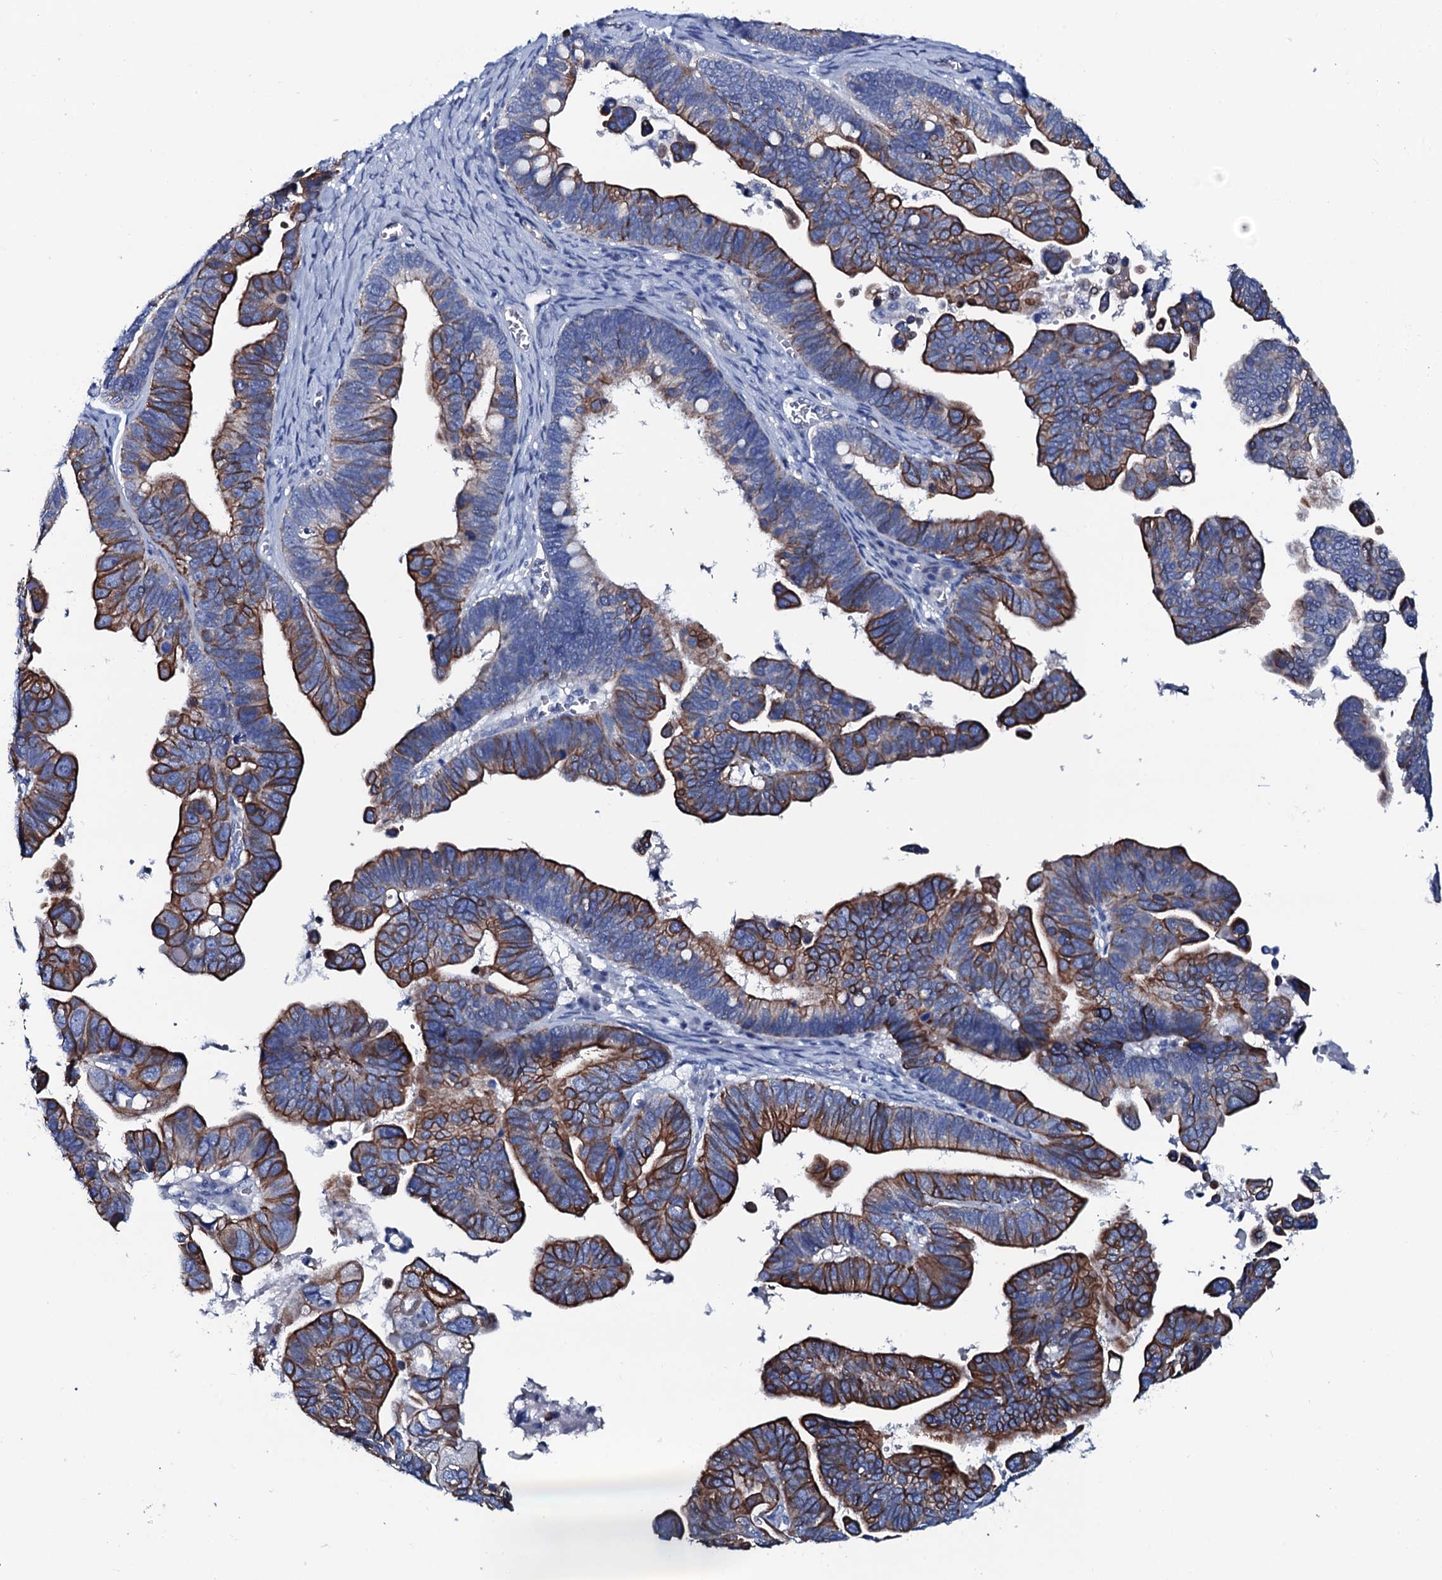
{"staining": {"intensity": "strong", "quantity": "25%-75%", "location": "cytoplasmic/membranous"}, "tissue": "ovarian cancer", "cell_type": "Tumor cells", "image_type": "cancer", "snomed": [{"axis": "morphology", "description": "Cystadenocarcinoma, serous, NOS"}, {"axis": "topography", "description": "Ovary"}], "caption": "The immunohistochemical stain highlights strong cytoplasmic/membranous positivity in tumor cells of serous cystadenocarcinoma (ovarian) tissue.", "gene": "GYS2", "patient": {"sex": "female", "age": 56}}